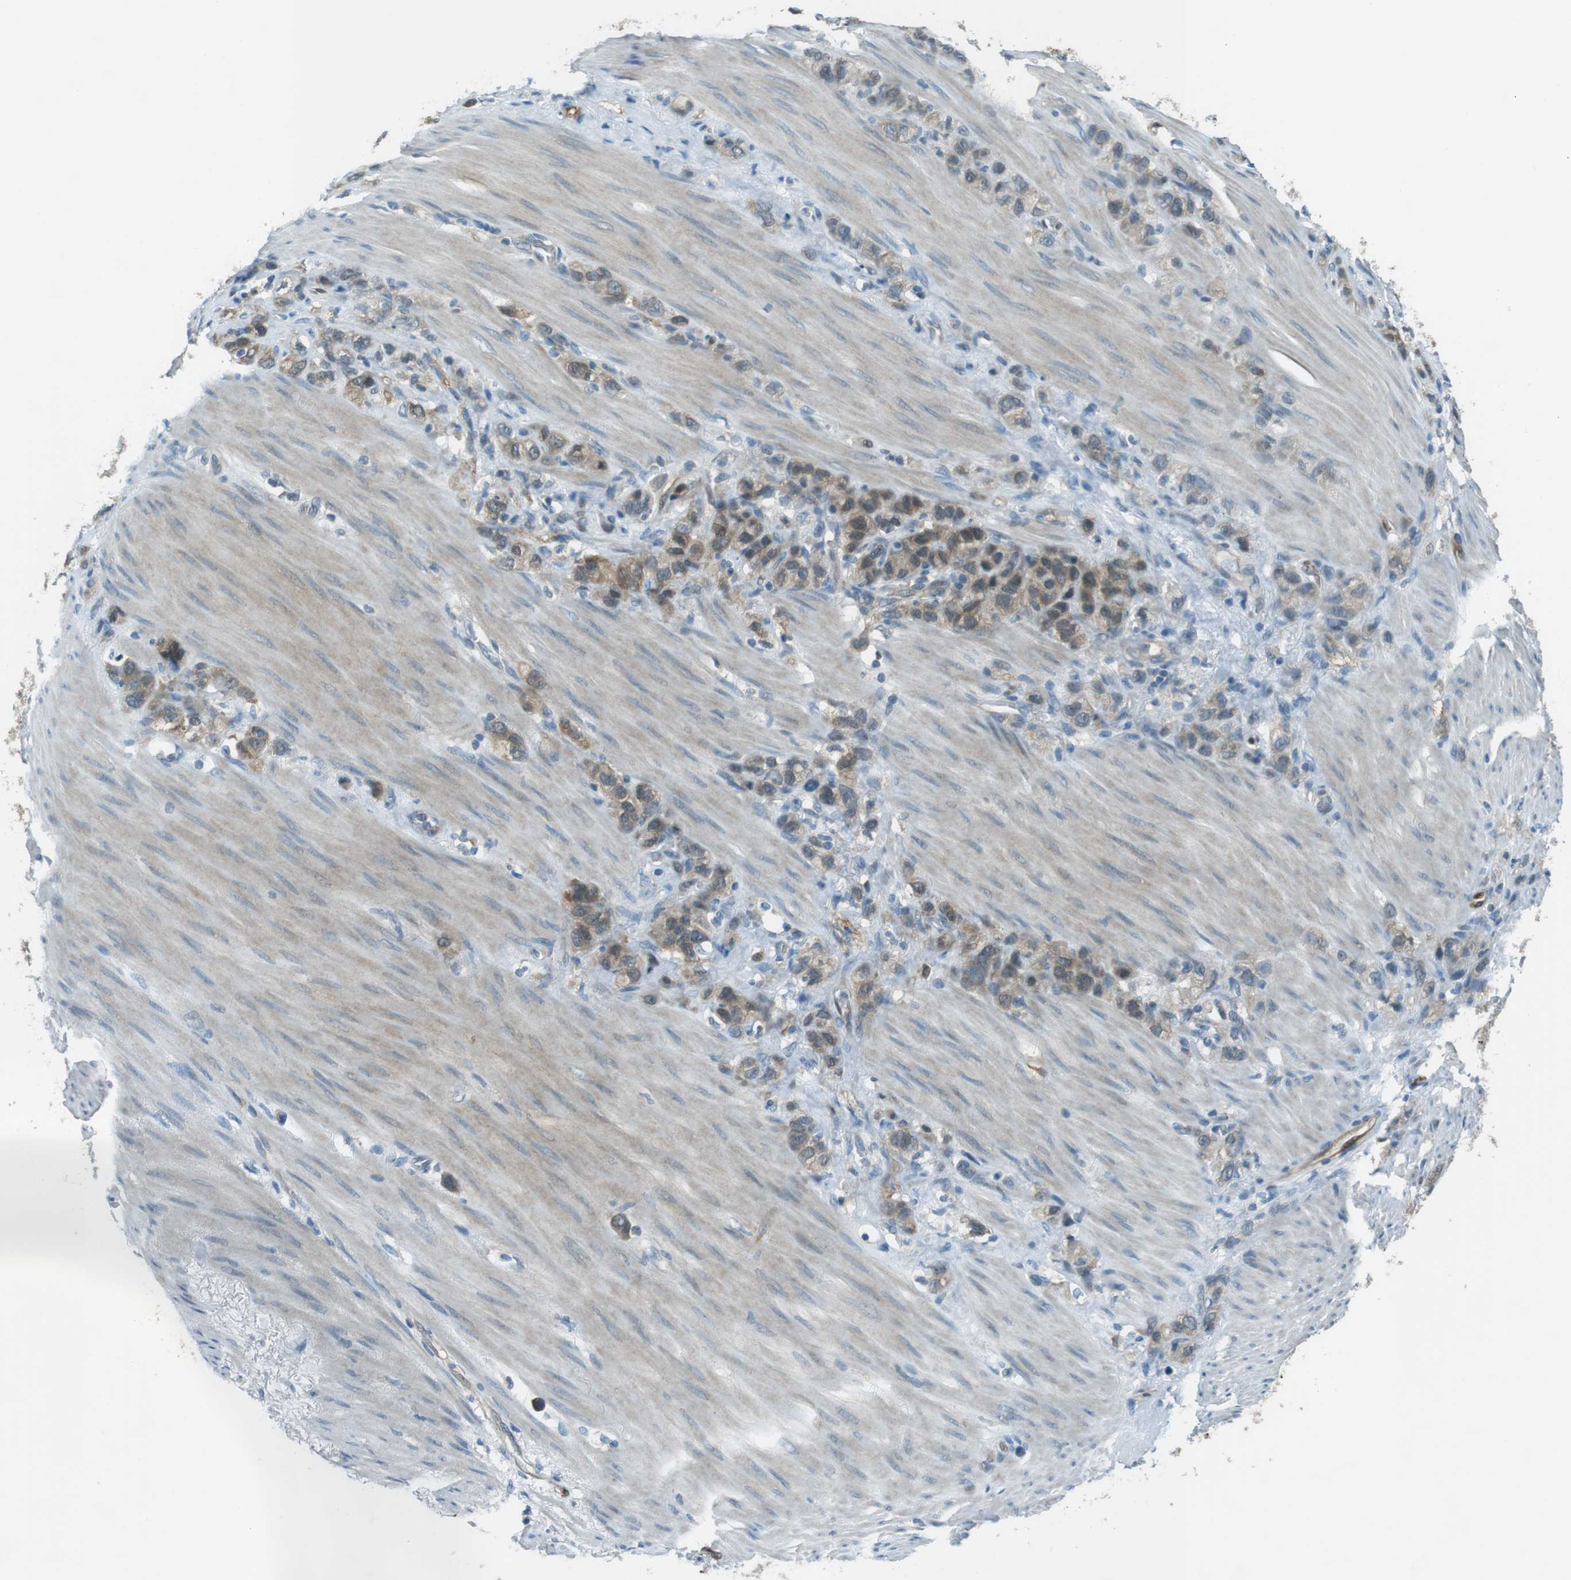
{"staining": {"intensity": "weak", "quantity": ">75%", "location": "cytoplasmic/membranous"}, "tissue": "stomach cancer", "cell_type": "Tumor cells", "image_type": "cancer", "snomed": [{"axis": "morphology", "description": "Normal tissue, NOS"}, {"axis": "morphology", "description": "Adenocarcinoma, NOS"}, {"axis": "morphology", "description": "Adenocarcinoma, High grade"}, {"axis": "topography", "description": "Stomach, upper"}, {"axis": "topography", "description": "Stomach"}], "caption": "IHC image of neoplastic tissue: stomach cancer (adenocarcinoma (high-grade)) stained using IHC reveals low levels of weak protein expression localized specifically in the cytoplasmic/membranous of tumor cells, appearing as a cytoplasmic/membranous brown color.", "gene": "MFAP3", "patient": {"sex": "female", "age": 65}}